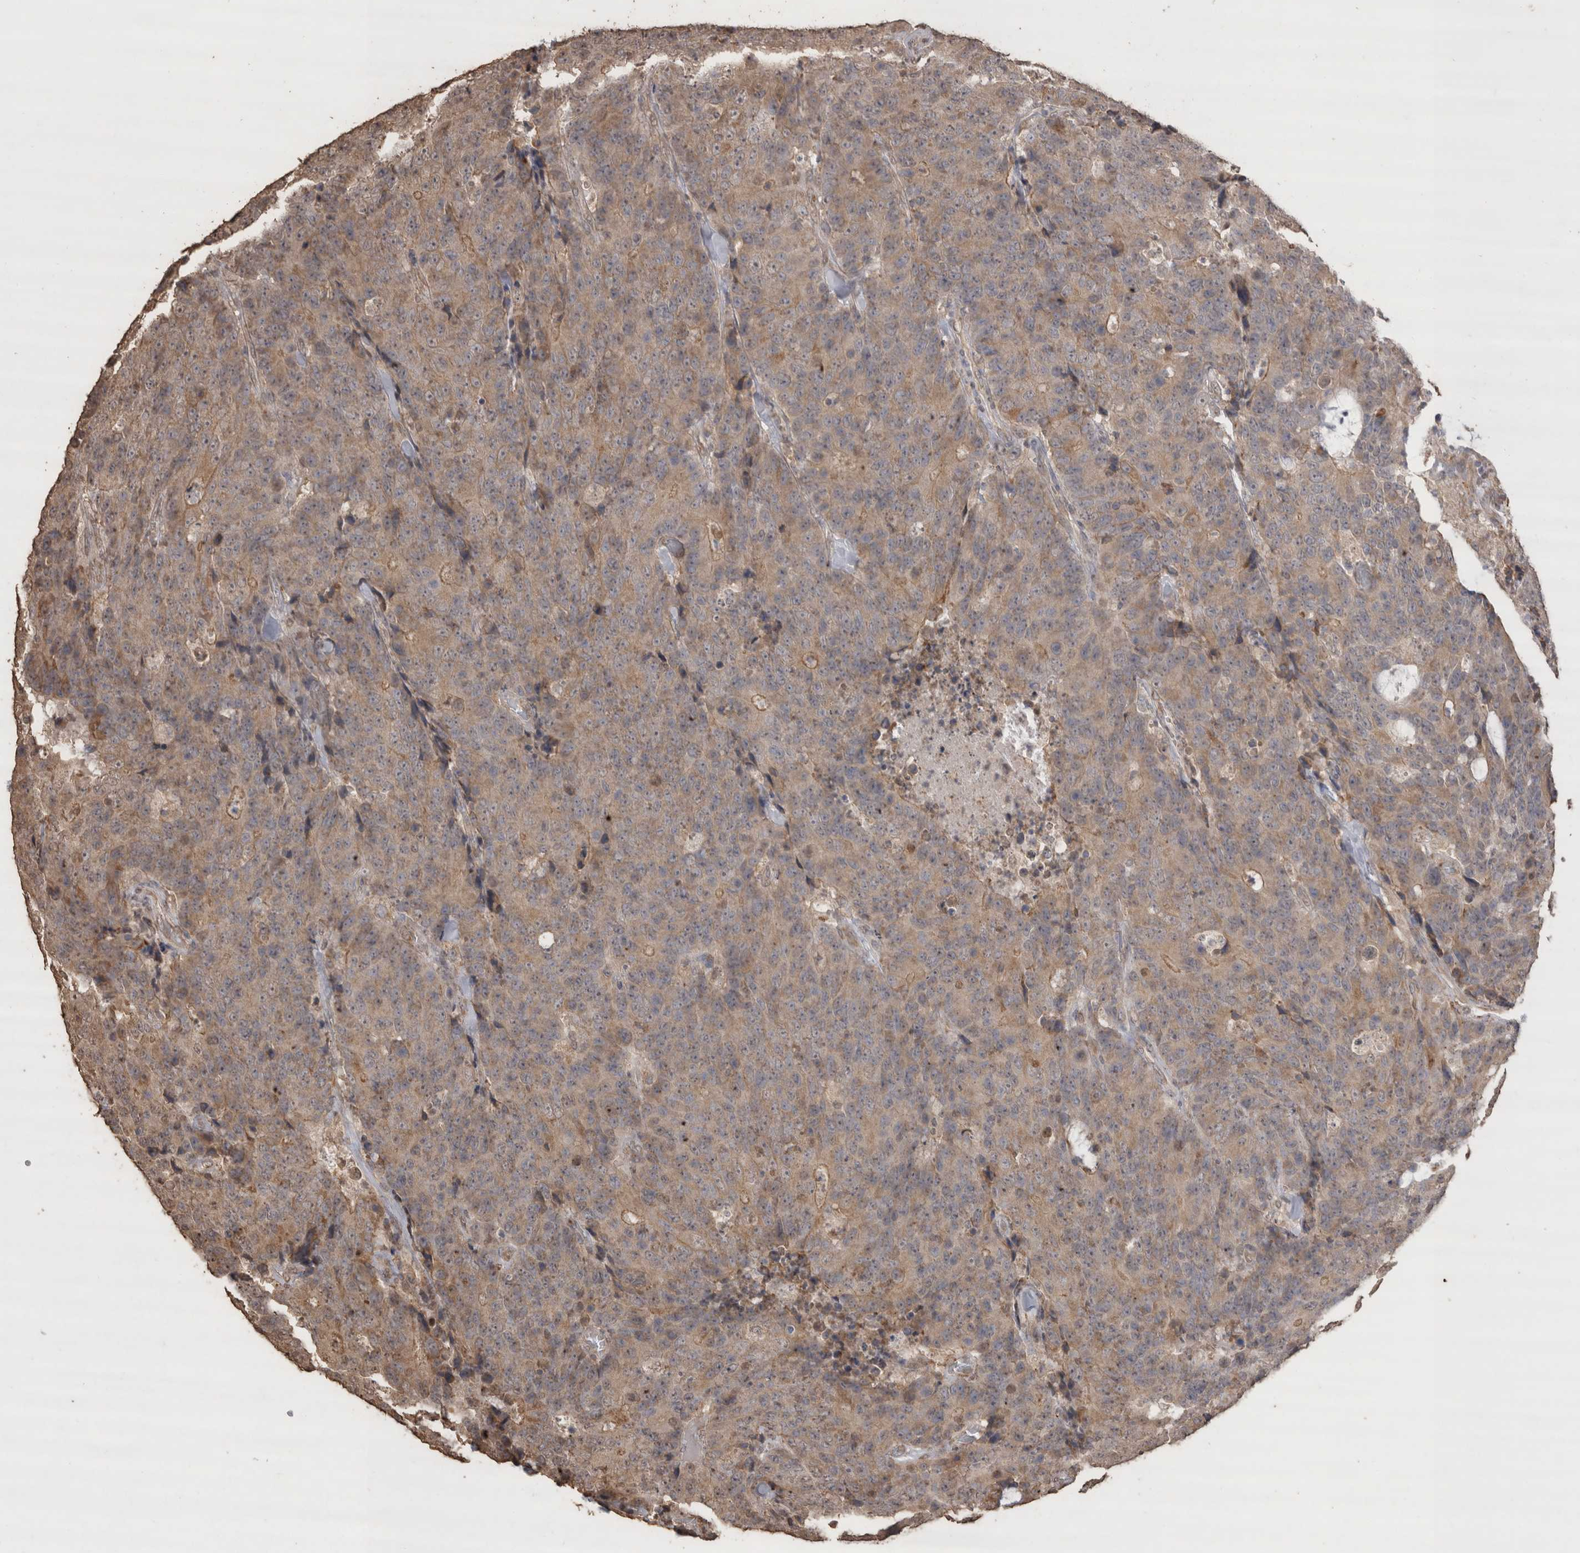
{"staining": {"intensity": "moderate", "quantity": "25%-75%", "location": "cytoplasmic/membranous"}, "tissue": "colorectal cancer", "cell_type": "Tumor cells", "image_type": "cancer", "snomed": [{"axis": "morphology", "description": "Adenocarcinoma, NOS"}, {"axis": "topography", "description": "Colon"}], "caption": "Immunohistochemical staining of colorectal adenocarcinoma shows medium levels of moderate cytoplasmic/membranous protein positivity in about 25%-75% of tumor cells.", "gene": "CRELD2", "patient": {"sex": "female", "age": 86}}